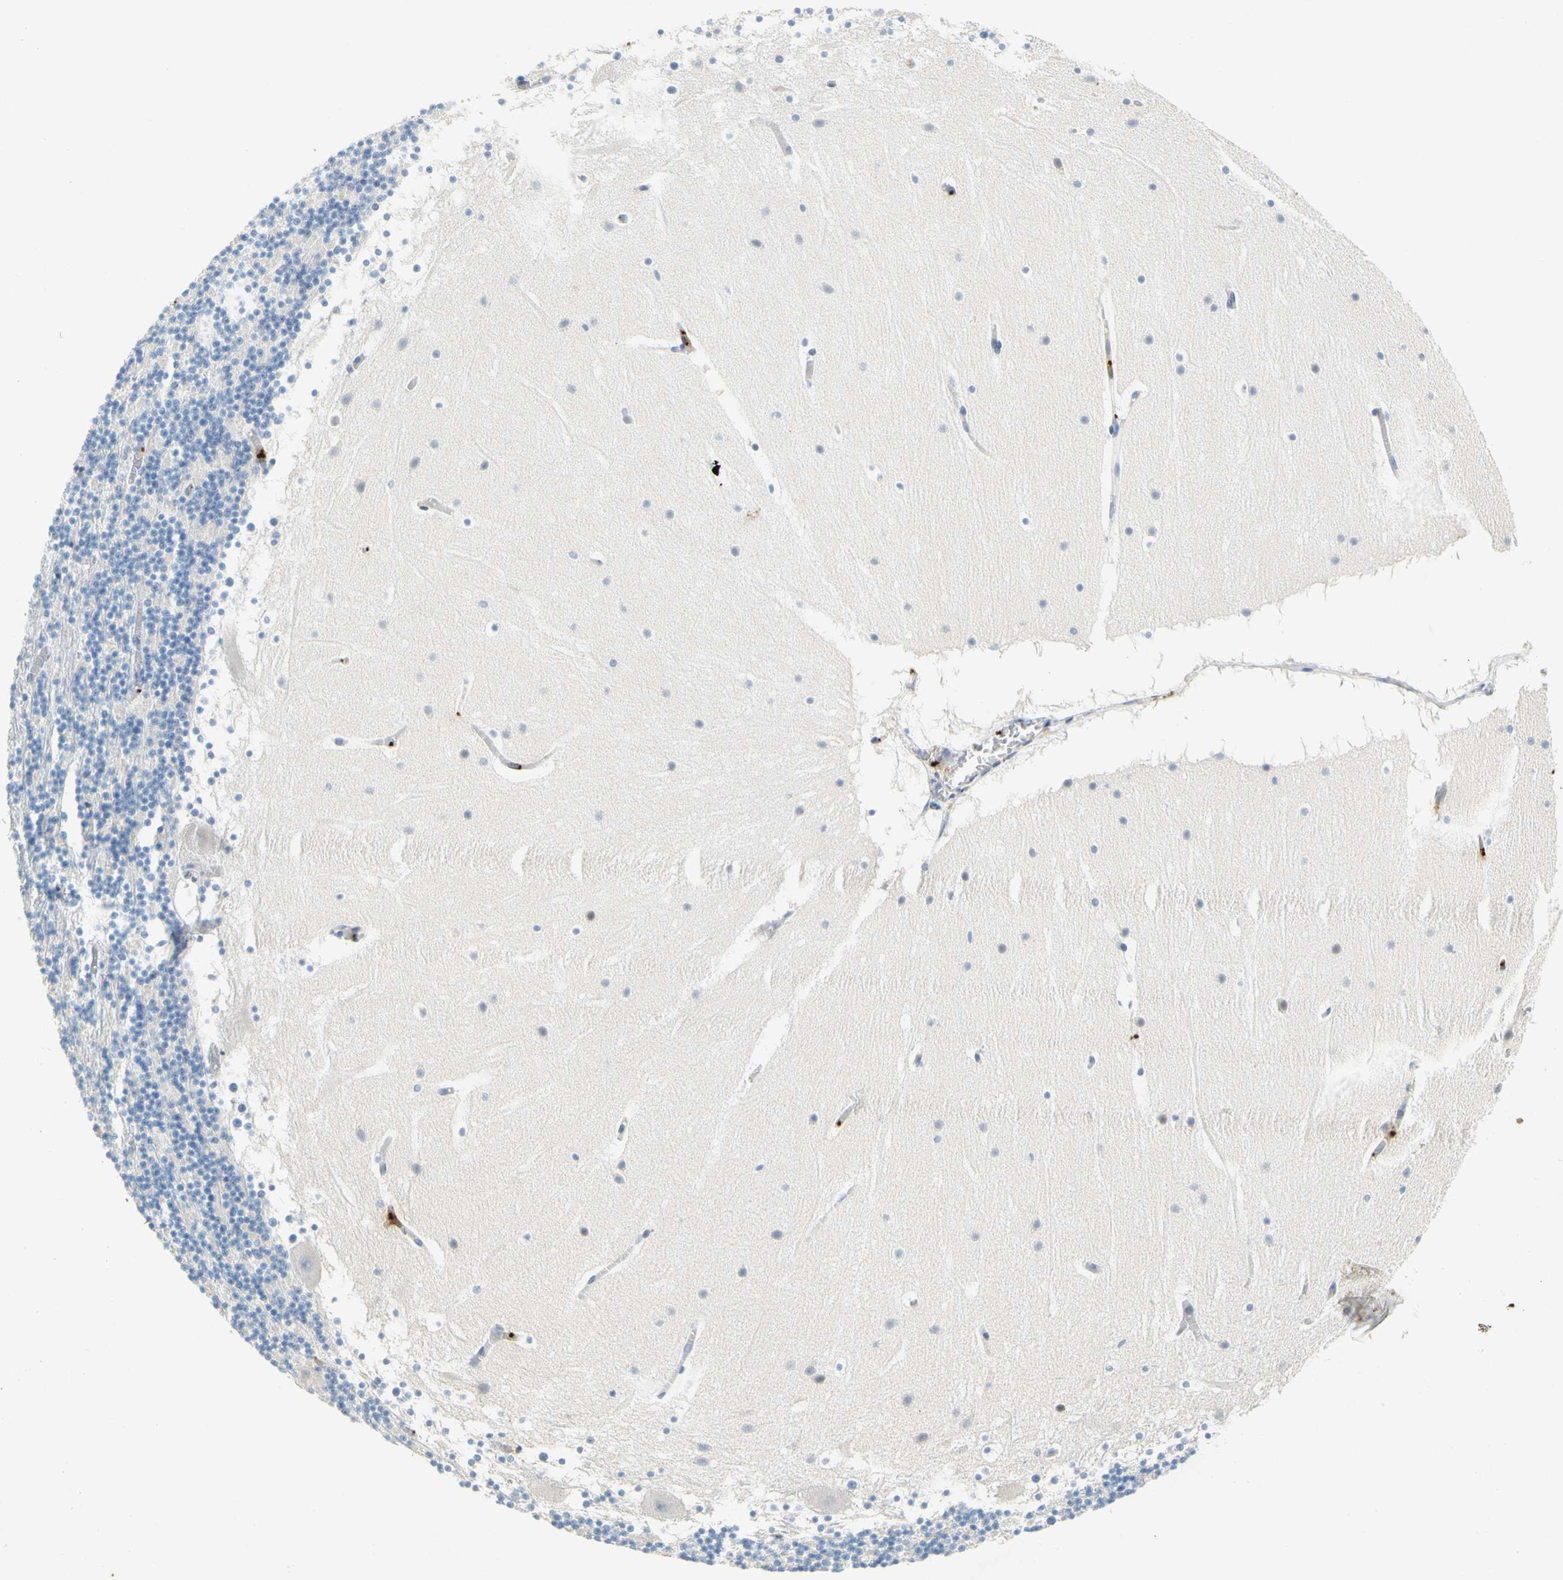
{"staining": {"intensity": "negative", "quantity": "none", "location": "none"}, "tissue": "cerebellum", "cell_type": "Cells in granular layer", "image_type": "normal", "snomed": [{"axis": "morphology", "description": "Normal tissue, NOS"}, {"axis": "topography", "description": "Cerebellum"}], "caption": "Immunohistochemical staining of normal cerebellum demonstrates no significant positivity in cells in granular layer. Nuclei are stained in blue.", "gene": "ENSG00000288796", "patient": {"sex": "male", "age": 45}}